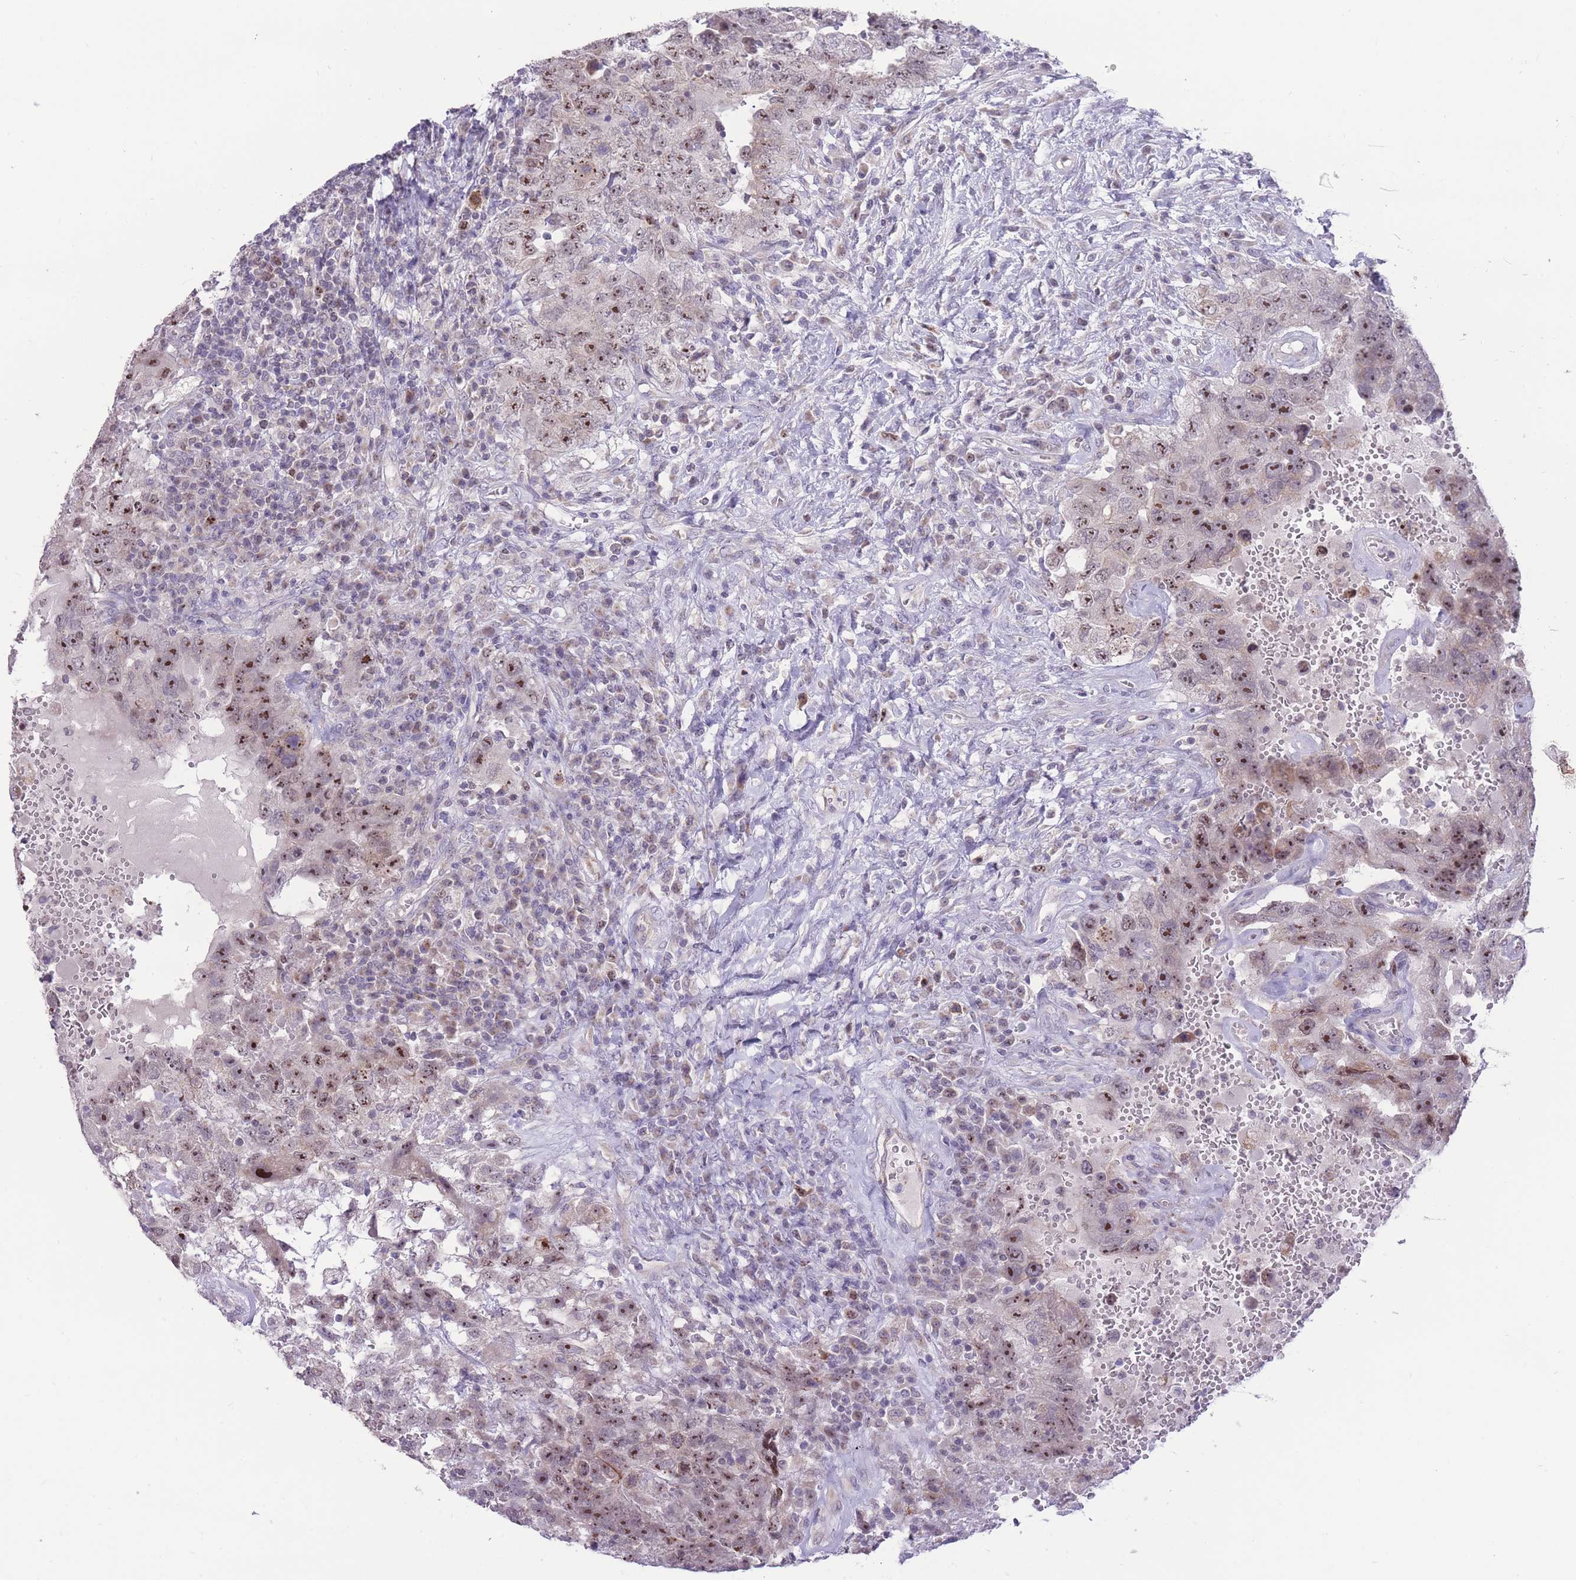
{"staining": {"intensity": "strong", "quantity": ">75%", "location": "nuclear"}, "tissue": "testis cancer", "cell_type": "Tumor cells", "image_type": "cancer", "snomed": [{"axis": "morphology", "description": "Carcinoma, Embryonal, NOS"}, {"axis": "topography", "description": "Testis"}], "caption": "There is high levels of strong nuclear positivity in tumor cells of testis embryonal carcinoma, as demonstrated by immunohistochemical staining (brown color).", "gene": "MCIDAS", "patient": {"sex": "male", "age": 26}}